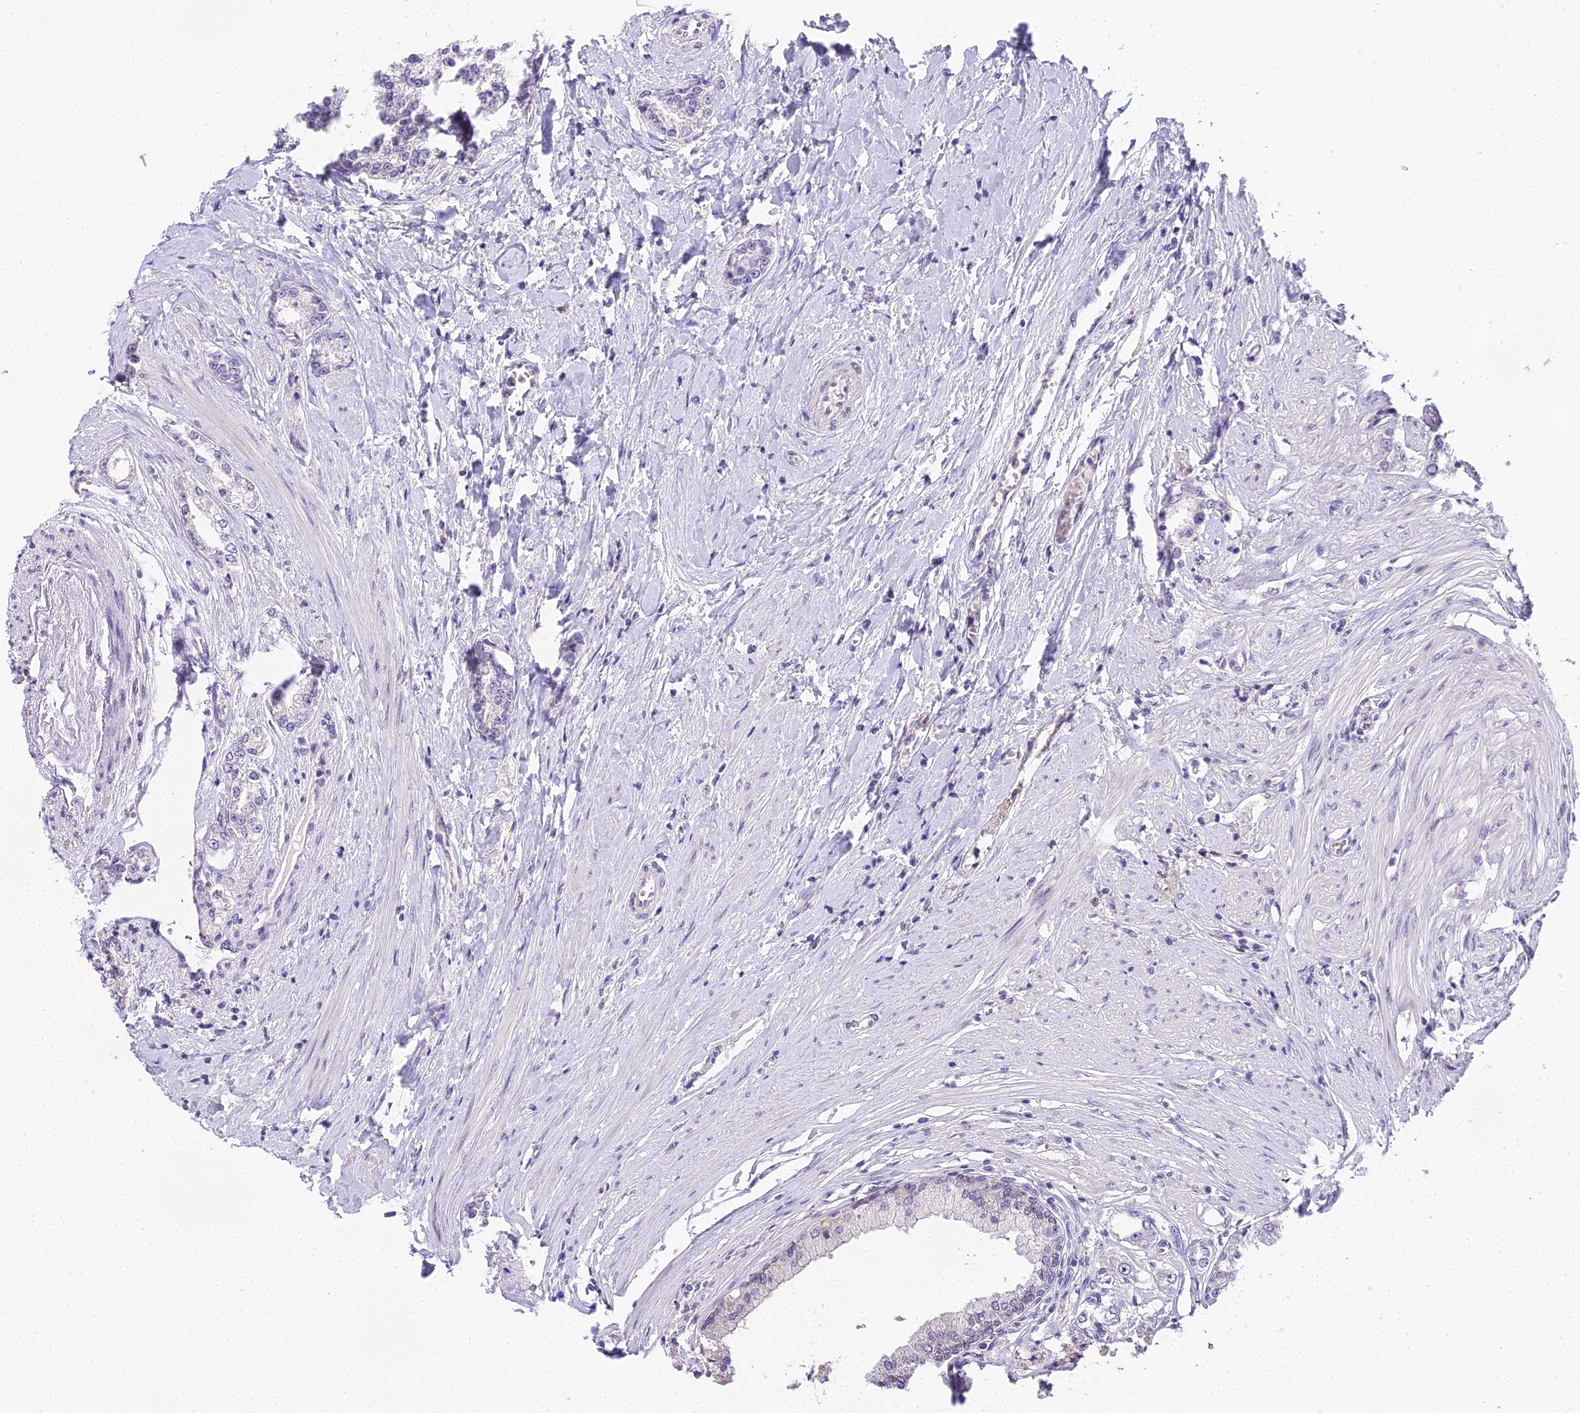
{"staining": {"intensity": "negative", "quantity": "none", "location": "none"}, "tissue": "prostate cancer", "cell_type": "Tumor cells", "image_type": "cancer", "snomed": [{"axis": "morphology", "description": "Adenocarcinoma, High grade"}, {"axis": "topography", "description": "Prostate"}], "caption": "Tumor cells show no significant protein expression in prostate cancer (adenocarcinoma (high-grade)). (Stains: DAB (3,3'-diaminobenzidine) immunohistochemistry with hematoxylin counter stain, Microscopy: brightfield microscopy at high magnification).", "gene": "MAT2A", "patient": {"sex": "male", "age": 64}}